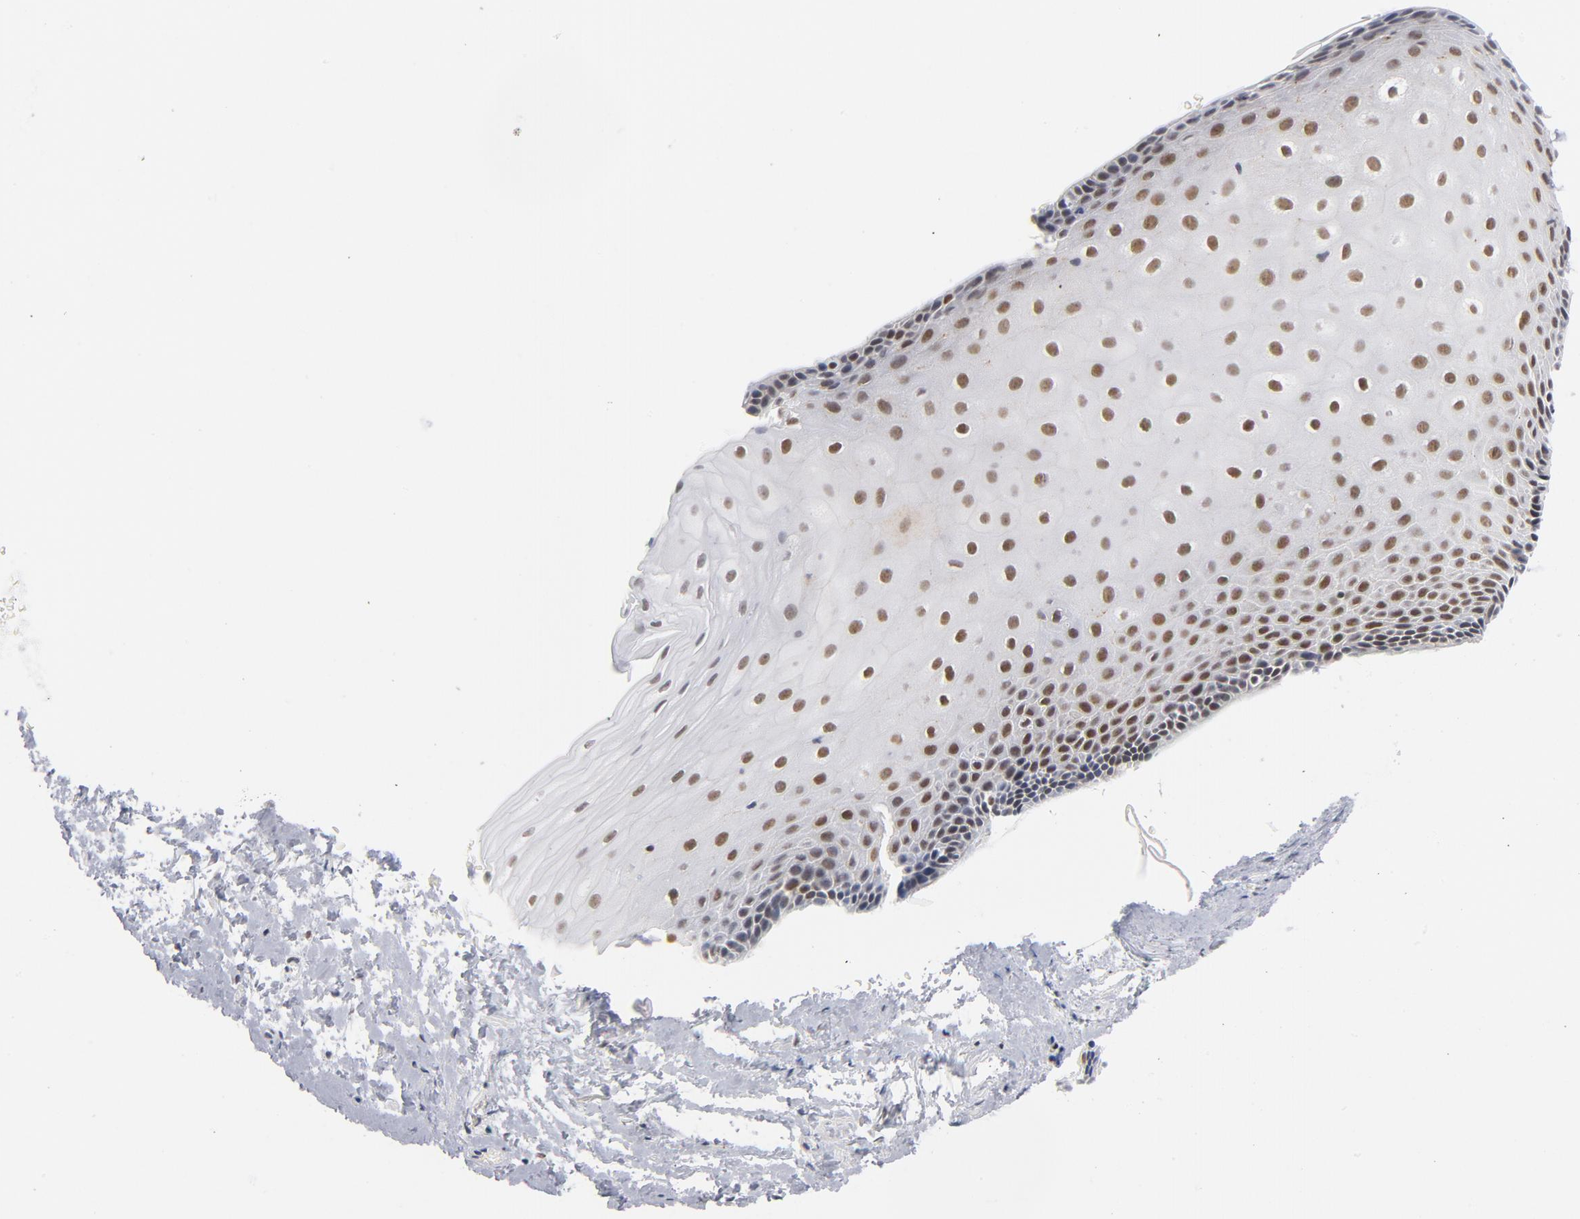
{"staining": {"intensity": "moderate", "quantity": ">75%", "location": "nuclear"}, "tissue": "esophagus", "cell_type": "Squamous epithelial cells", "image_type": "normal", "snomed": [{"axis": "morphology", "description": "Normal tissue, NOS"}, {"axis": "topography", "description": "Esophagus"}], "caption": "This is a histology image of immunohistochemistry (IHC) staining of unremarkable esophagus, which shows moderate staining in the nuclear of squamous epithelial cells.", "gene": "BAP1", "patient": {"sex": "female", "age": 70}}